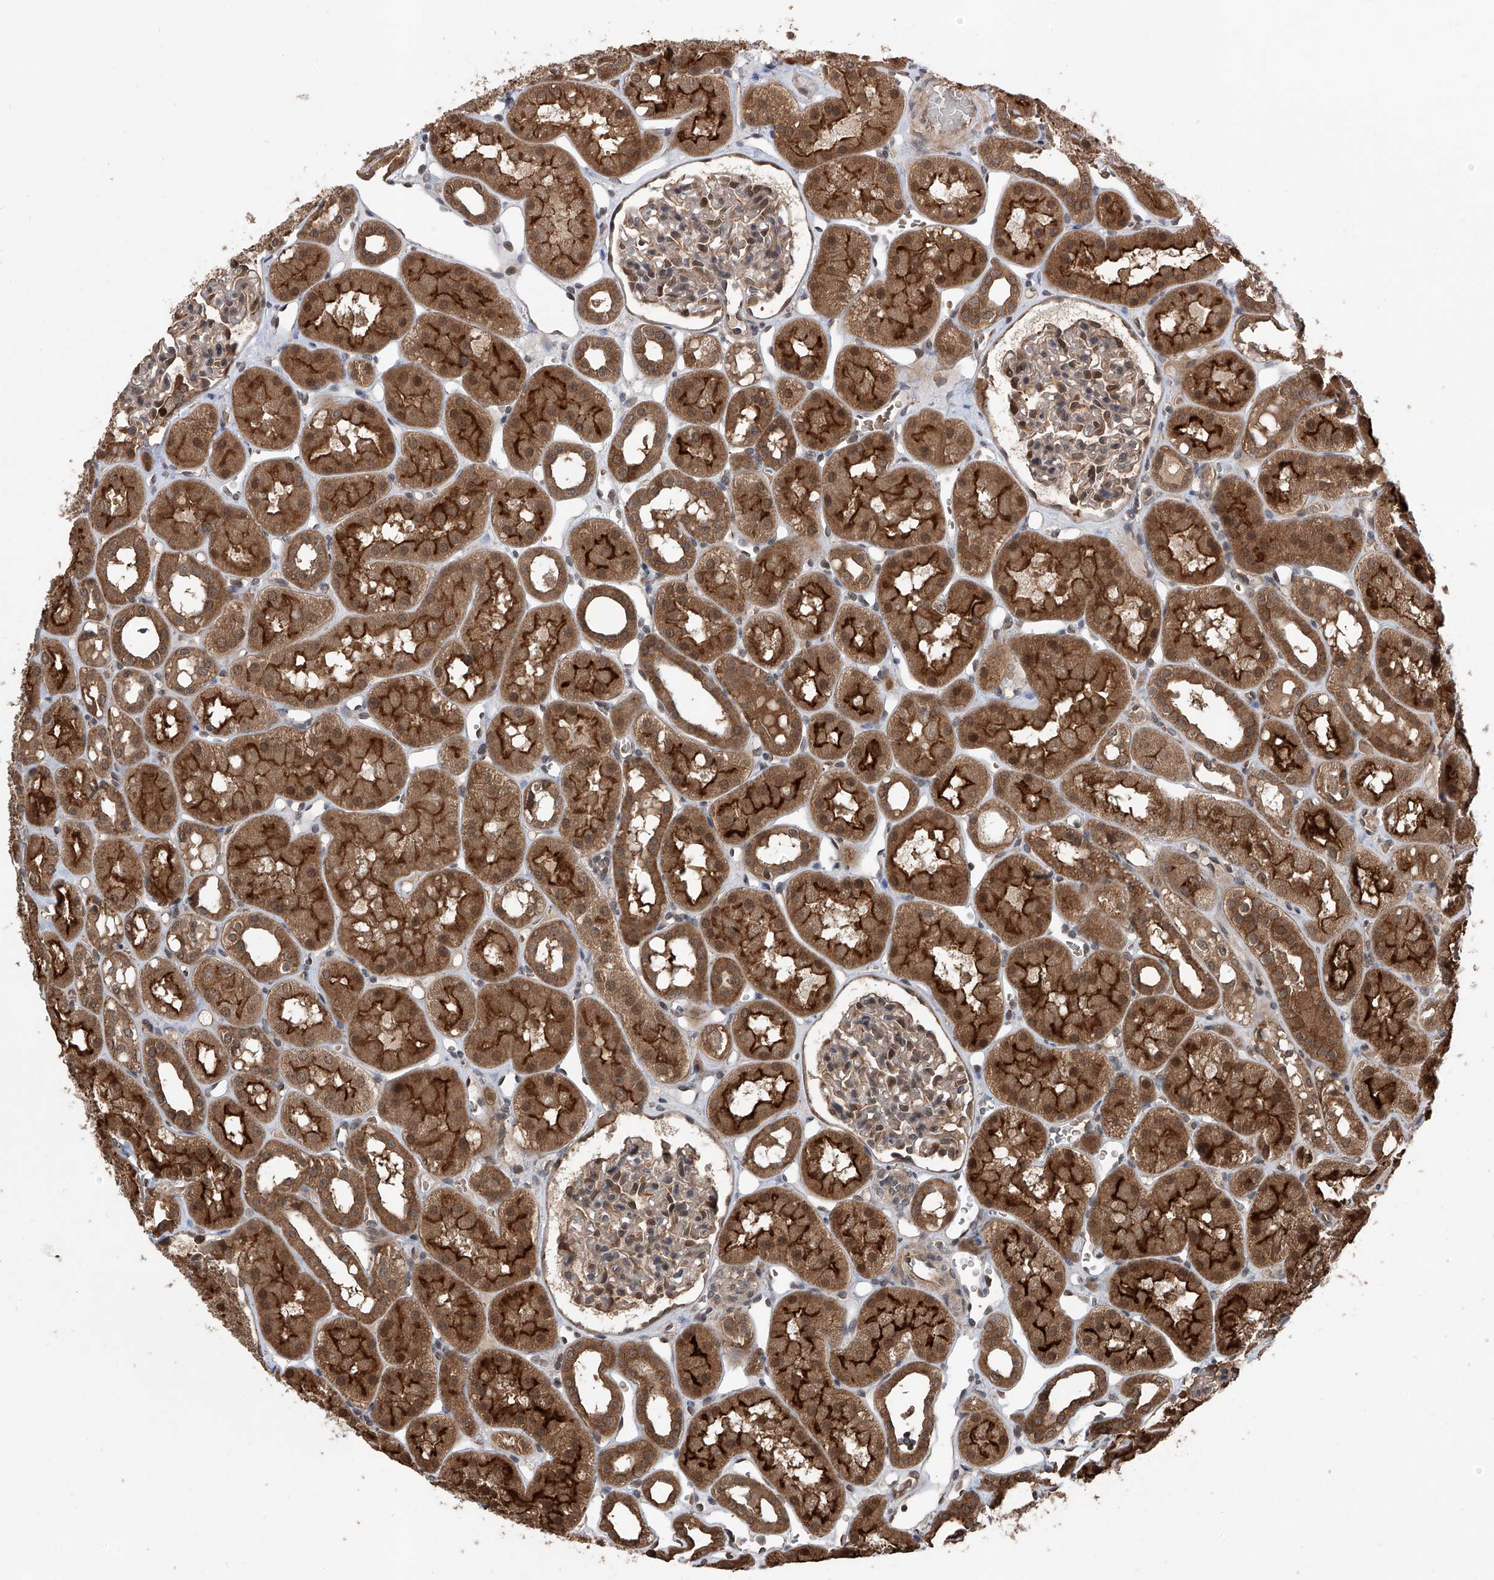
{"staining": {"intensity": "moderate", "quantity": "<25%", "location": "cytoplasmic/membranous,nuclear"}, "tissue": "kidney", "cell_type": "Cells in glomeruli", "image_type": "normal", "snomed": [{"axis": "morphology", "description": "Normal tissue, NOS"}, {"axis": "topography", "description": "Kidney"}], "caption": "IHC of benign human kidney shows low levels of moderate cytoplasmic/membranous,nuclear staining in approximately <25% of cells in glomeruli. The protein is stained brown, and the nuclei are stained in blue (DAB IHC with brightfield microscopy, high magnification).", "gene": "LYSMD4", "patient": {"sex": "male", "age": 16}}